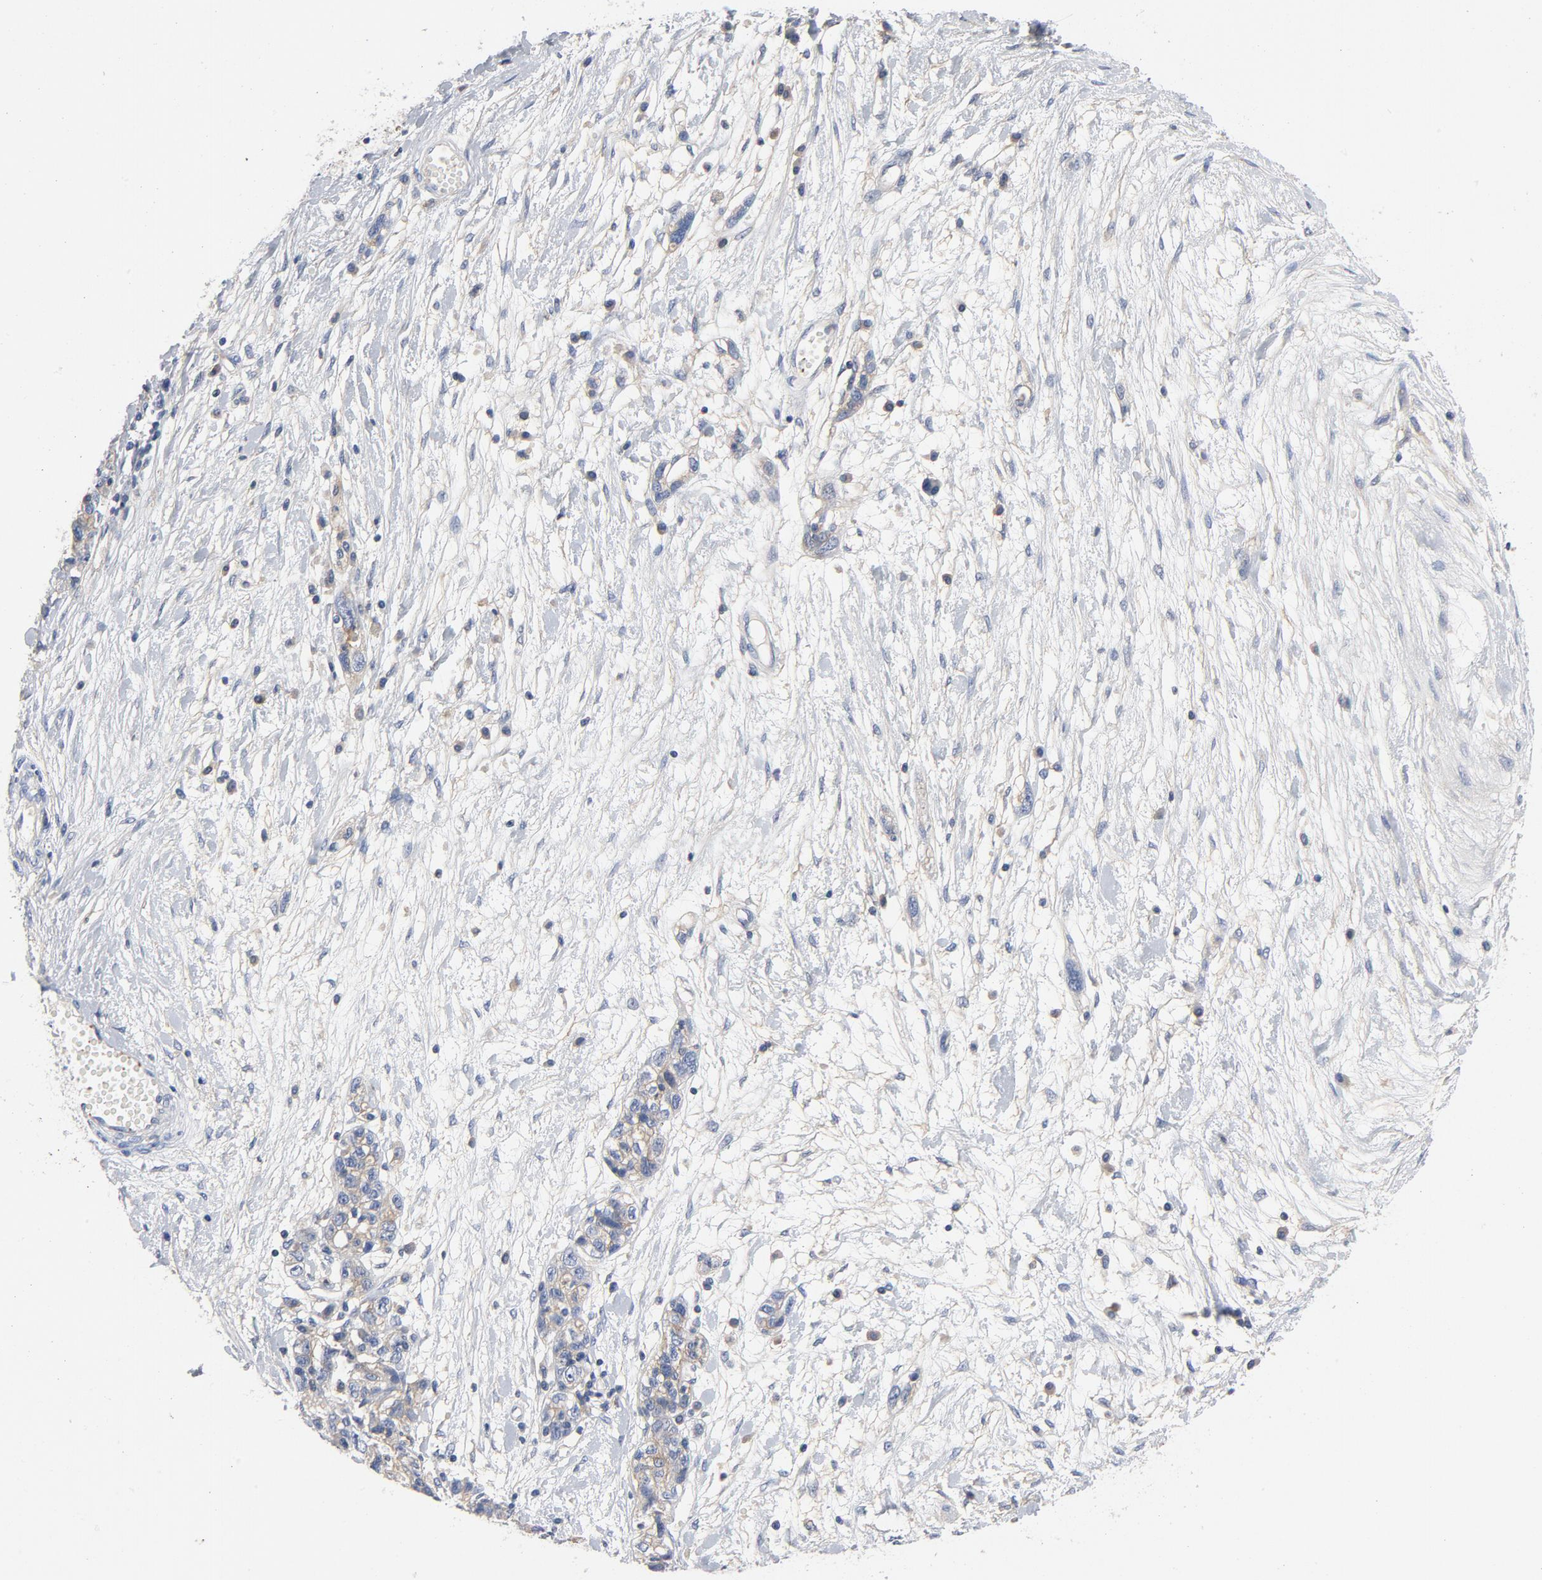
{"staining": {"intensity": "weak", "quantity": ">75%", "location": "cytoplasmic/membranous"}, "tissue": "ovarian cancer", "cell_type": "Tumor cells", "image_type": "cancer", "snomed": [{"axis": "morphology", "description": "Cystadenocarcinoma, serous, NOS"}, {"axis": "topography", "description": "Ovary"}], "caption": "About >75% of tumor cells in ovarian cancer show weak cytoplasmic/membranous protein staining as visualized by brown immunohistochemical staining.", "gene": "SRC", "patient": {"sex": "female", "age": 71}}